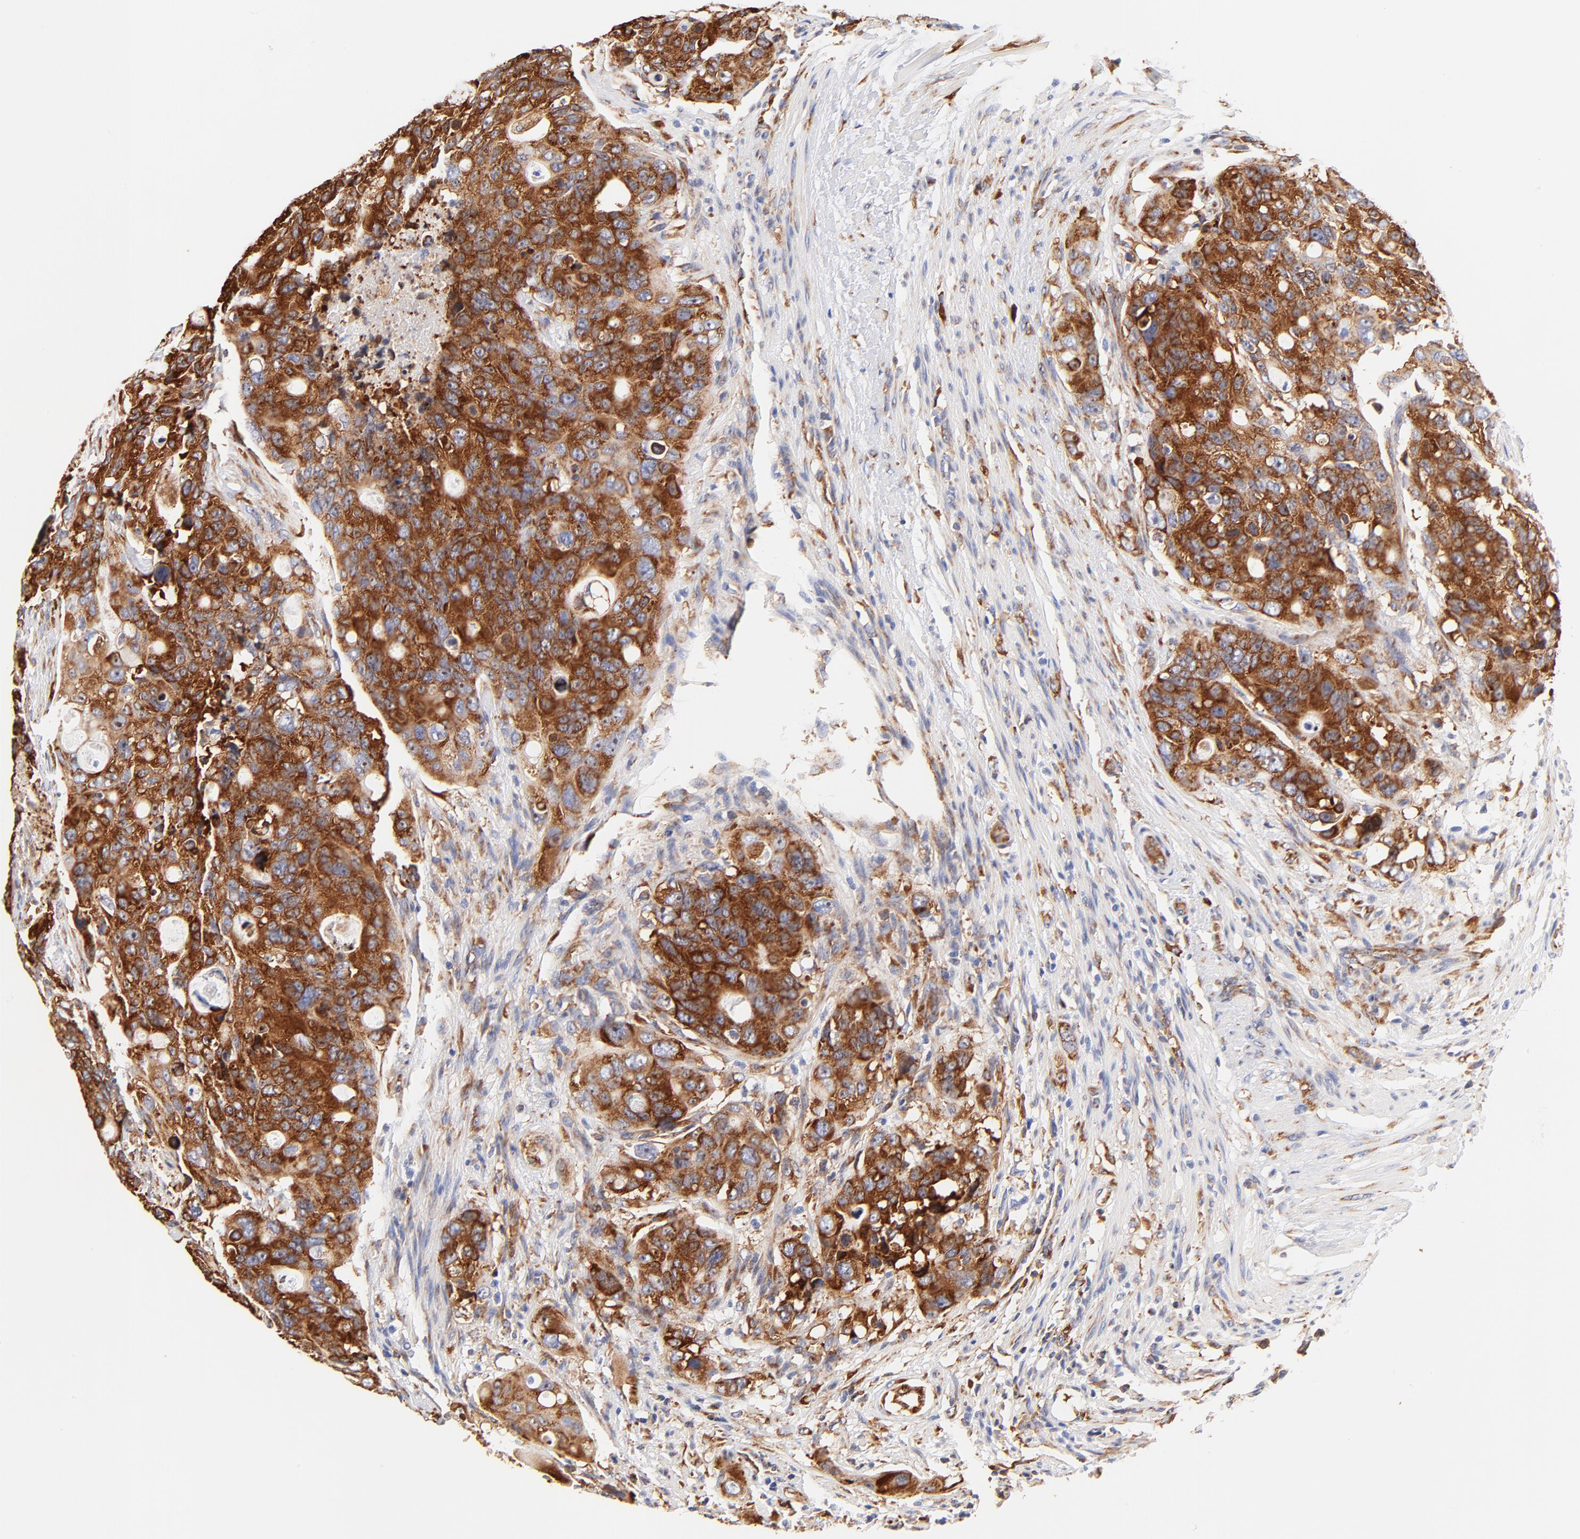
{"staining": {"intensity": "strong", "quantity": ">75%", "location": "cytoplasmic/membranous"}, "tissue": "colorectal cancer", "cell_type": "Tumor cells", "image_type": "cancer", "snomed": [{"axis": "morphology", "description": "Adenocarcinoma, NOS"}, {"axis": "topography", "description": "Colon"}], "caption": "Colorectal cancer (adenocarcinoma) stained with immunohistochemistry reveals strong cytoplasmic/membranous expression in approximately >75% of tumor cells.", "gene": "RPL27", "patient": {"sex": "female", "age": 57}}